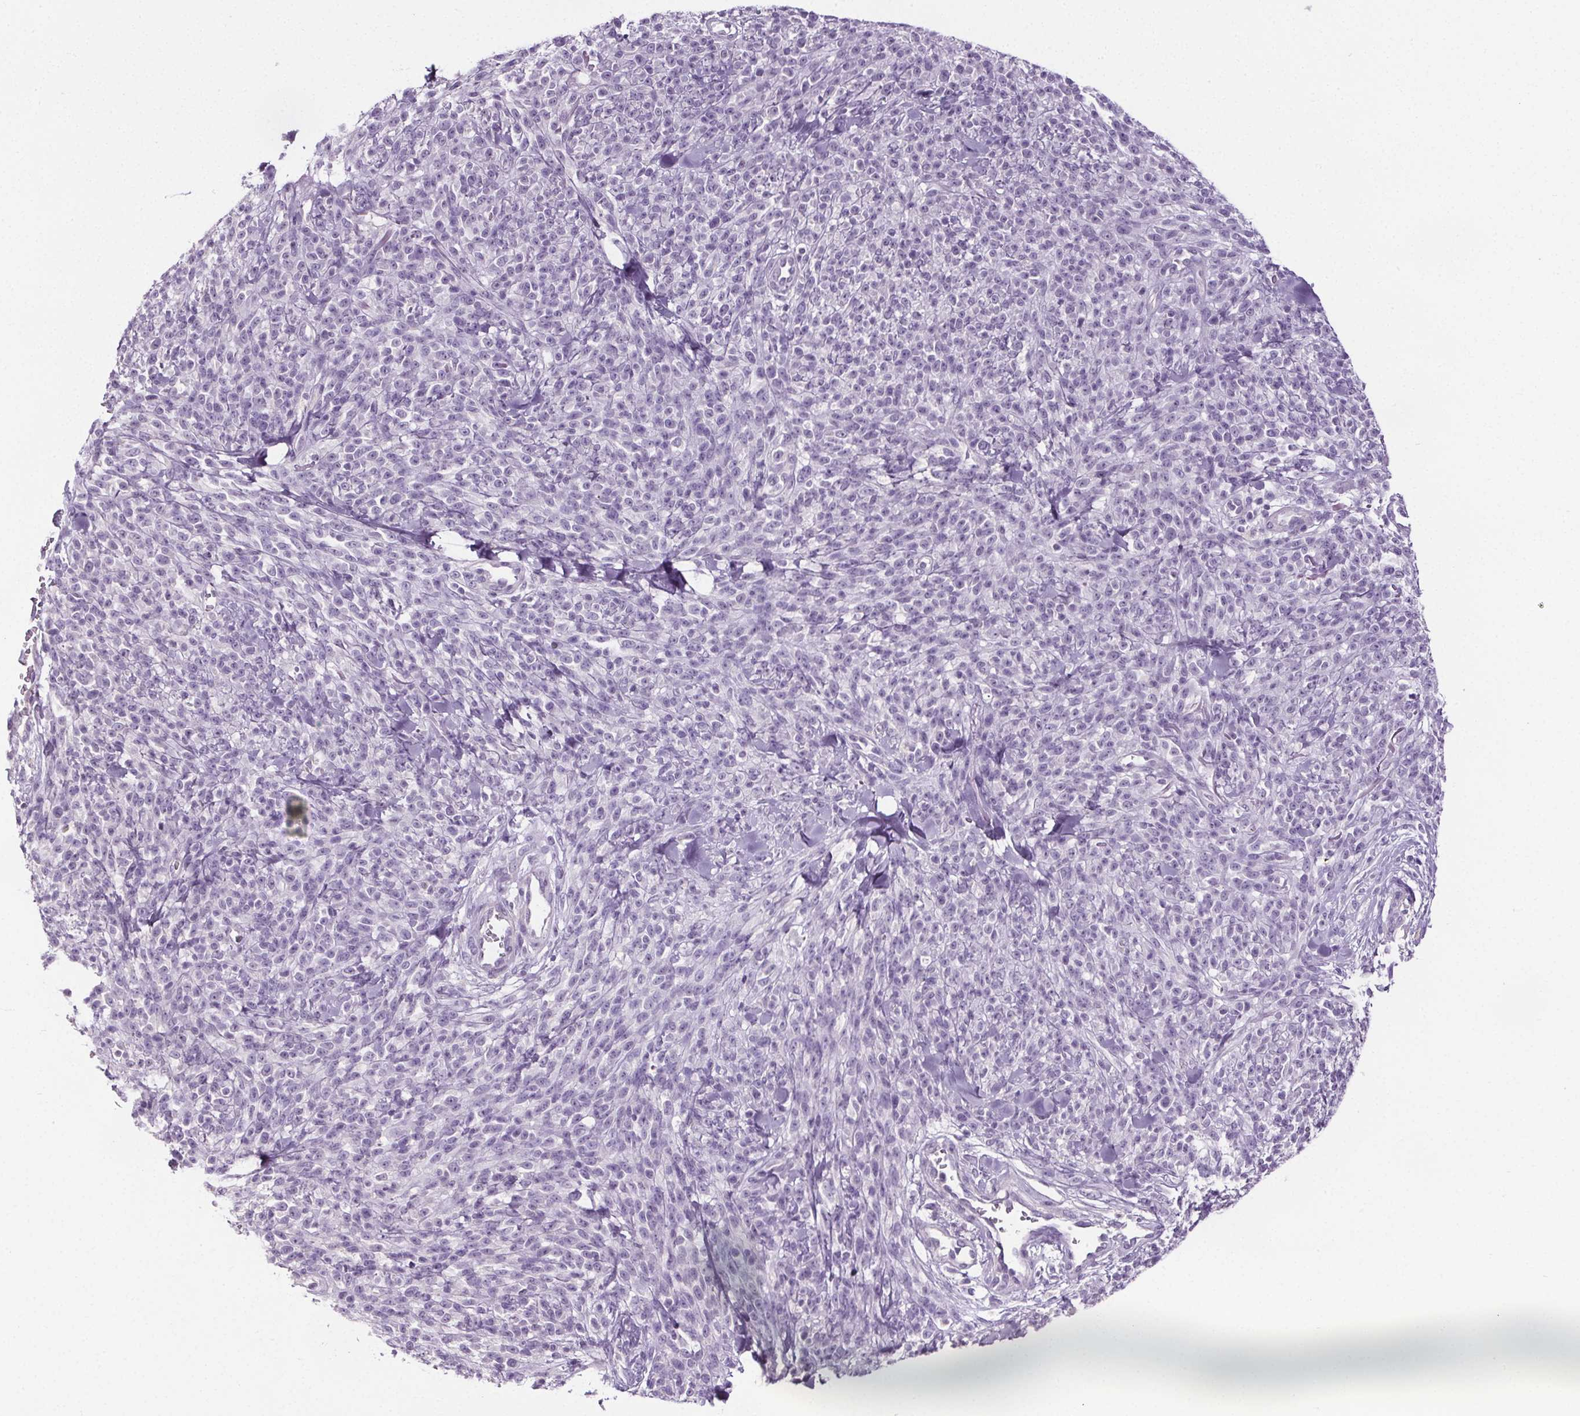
{"staining": {"intensity": "negative", "quantity": "none", "location": "none"}, "tissue": "melanoma", "cell_type": "Tumor cells", "image_type": "cancer", "snomed": [{"axis": "morphology", "description": "Malignant melanoma, NOS"}, {"axis": "topography", "description": "Skin"}, {"axis": "topography", "description": "Skin of trunk"}], "caption": "This is a micrograph of IHC staining of melanoma, which shows no staining in tumor cells.", "gene": "GPIHBP1", "patient": {"sex": "male", "age": 74}}